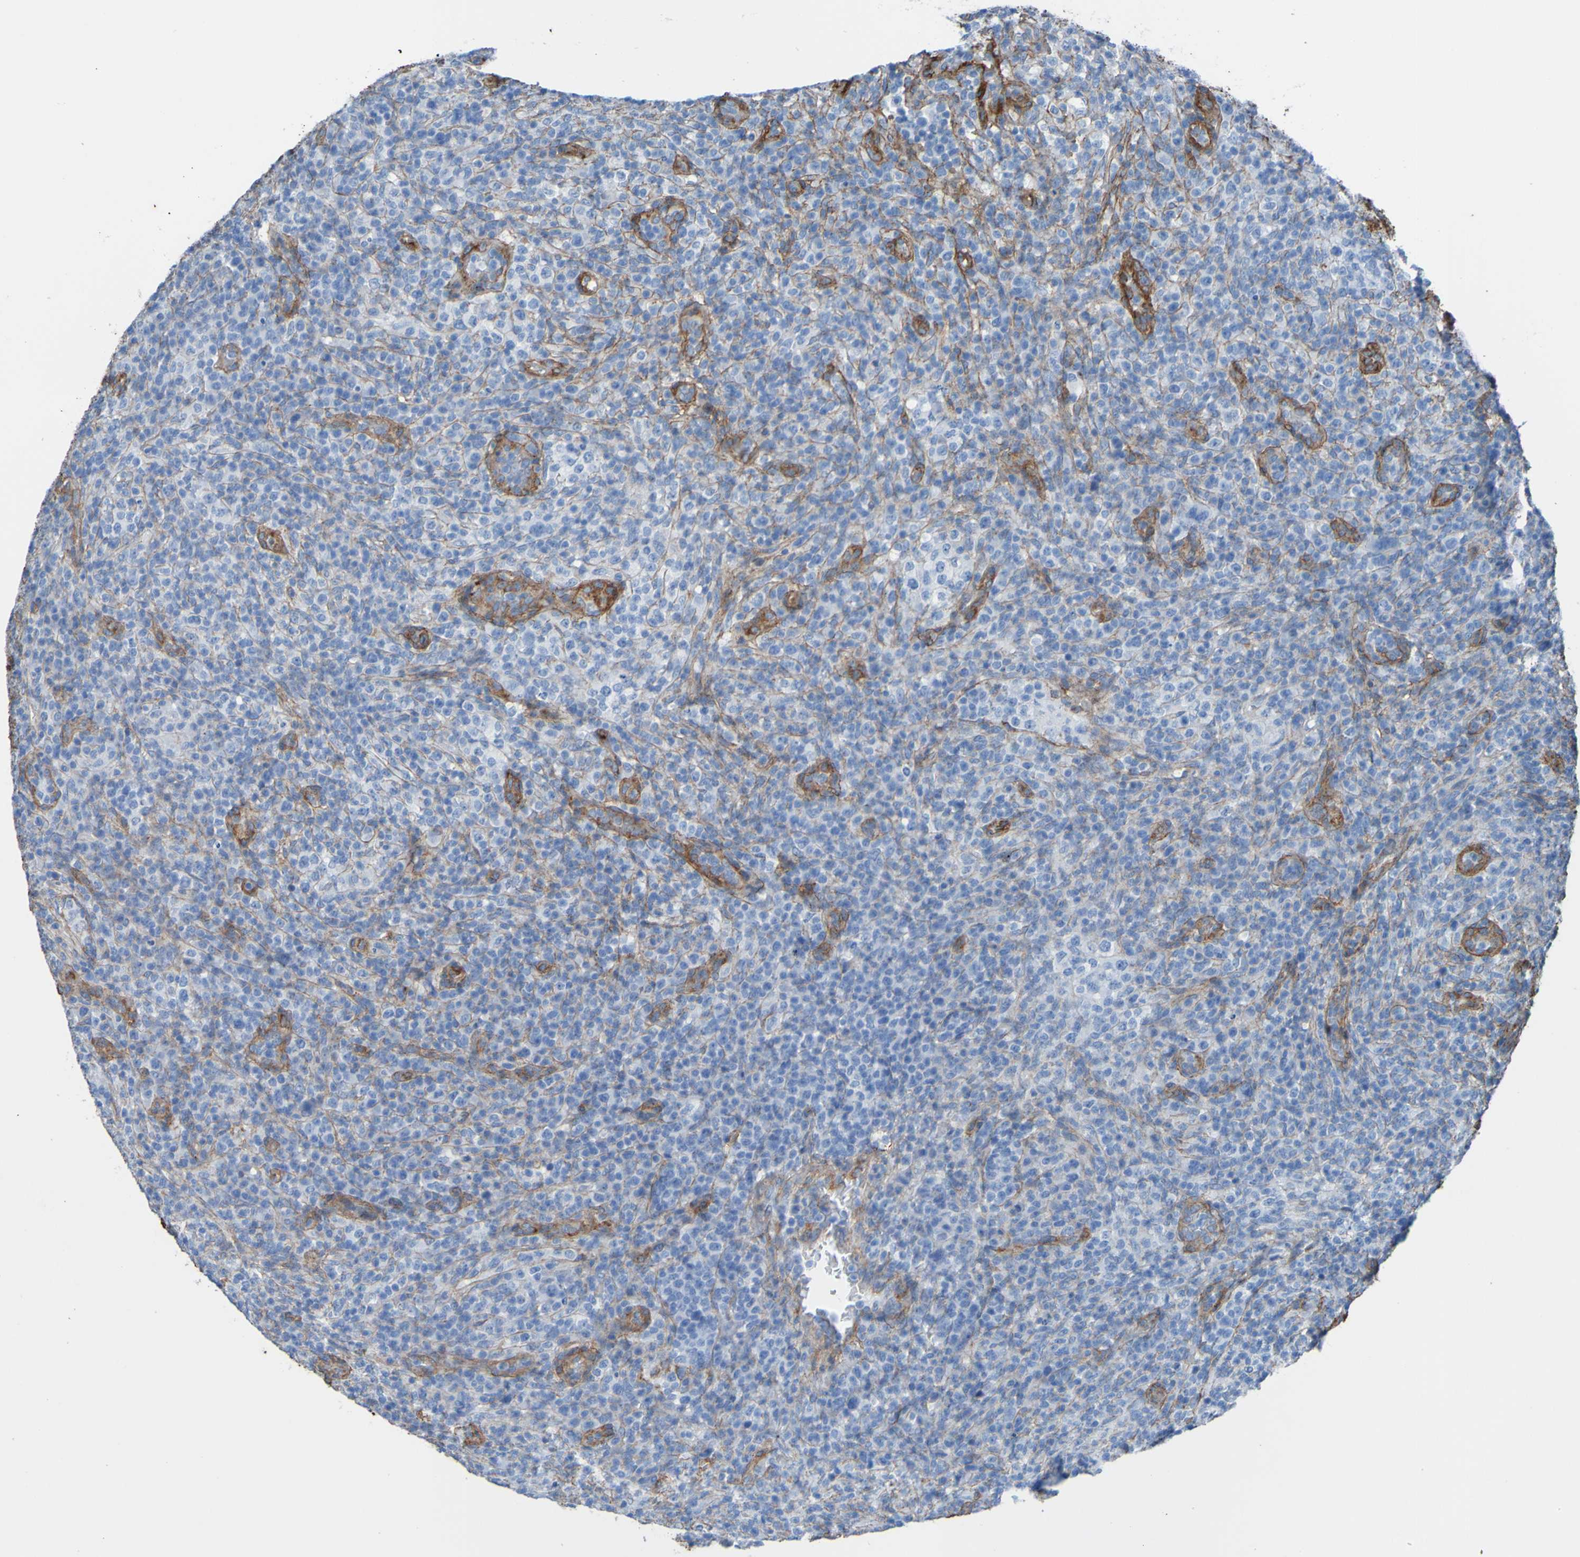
{"staining": {"intensity": "negative", "quantity": "none", "location": "none"}, "tissue": "lymphoma", "cell_type": "Tumor cells", "image_type": "cancer", "snomed": [{"axis": "morphology", "description": "Malignant lymphoma, non-Hodgkin's type, High grade"}, {"axis": "topography", "description": "Lymph node"}], "caption": "Immunohistochemistry (IHC) histopathology image of lymphoma stained for a protein (brown), which shows no expression in tumor cells.", "gene": "COL4A2", "patient": {"sex": "female", "age": 76}}